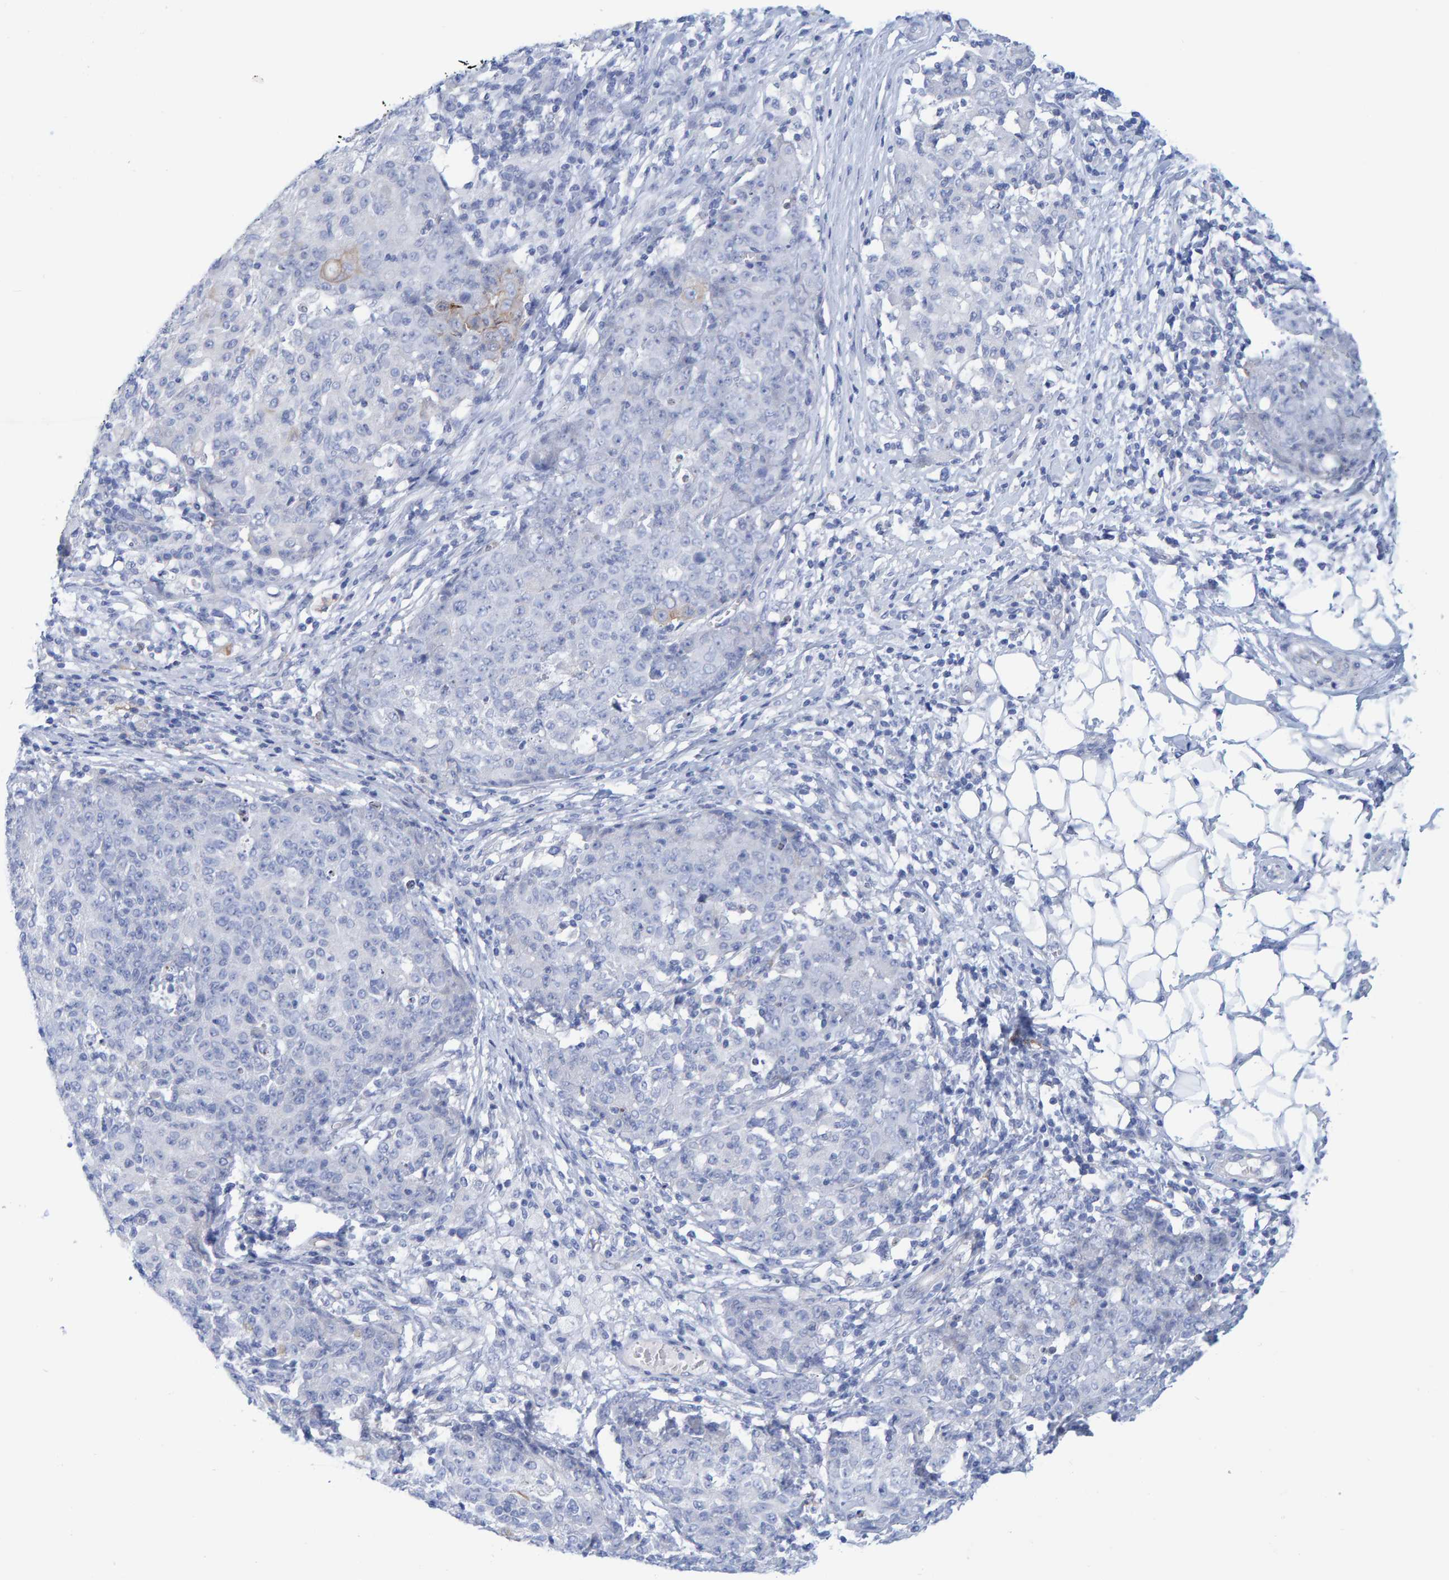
{"staining": {"intensity": "negative", "quantity": "none", "location": "none"}, "tissue": "ovarian cancer", "cell_type": "Tumor cells", "image_type": "cancer", "snomed": [{"axis": "morphology", "description": "Carcinoma, endometroid"}, {"axis": "topography", "description": "Ovary"}], "caption": "High magnification brightfield microscopy of ovarian endometroid carcinoma stained with DAB (3,3'-diaminobenzidine) (brown) and counterstained with hematoxylin (blue): tumor cells show no significant staining.", "gene": "JAKMIP3", "patient": {"sex": "female", "age": 42}}